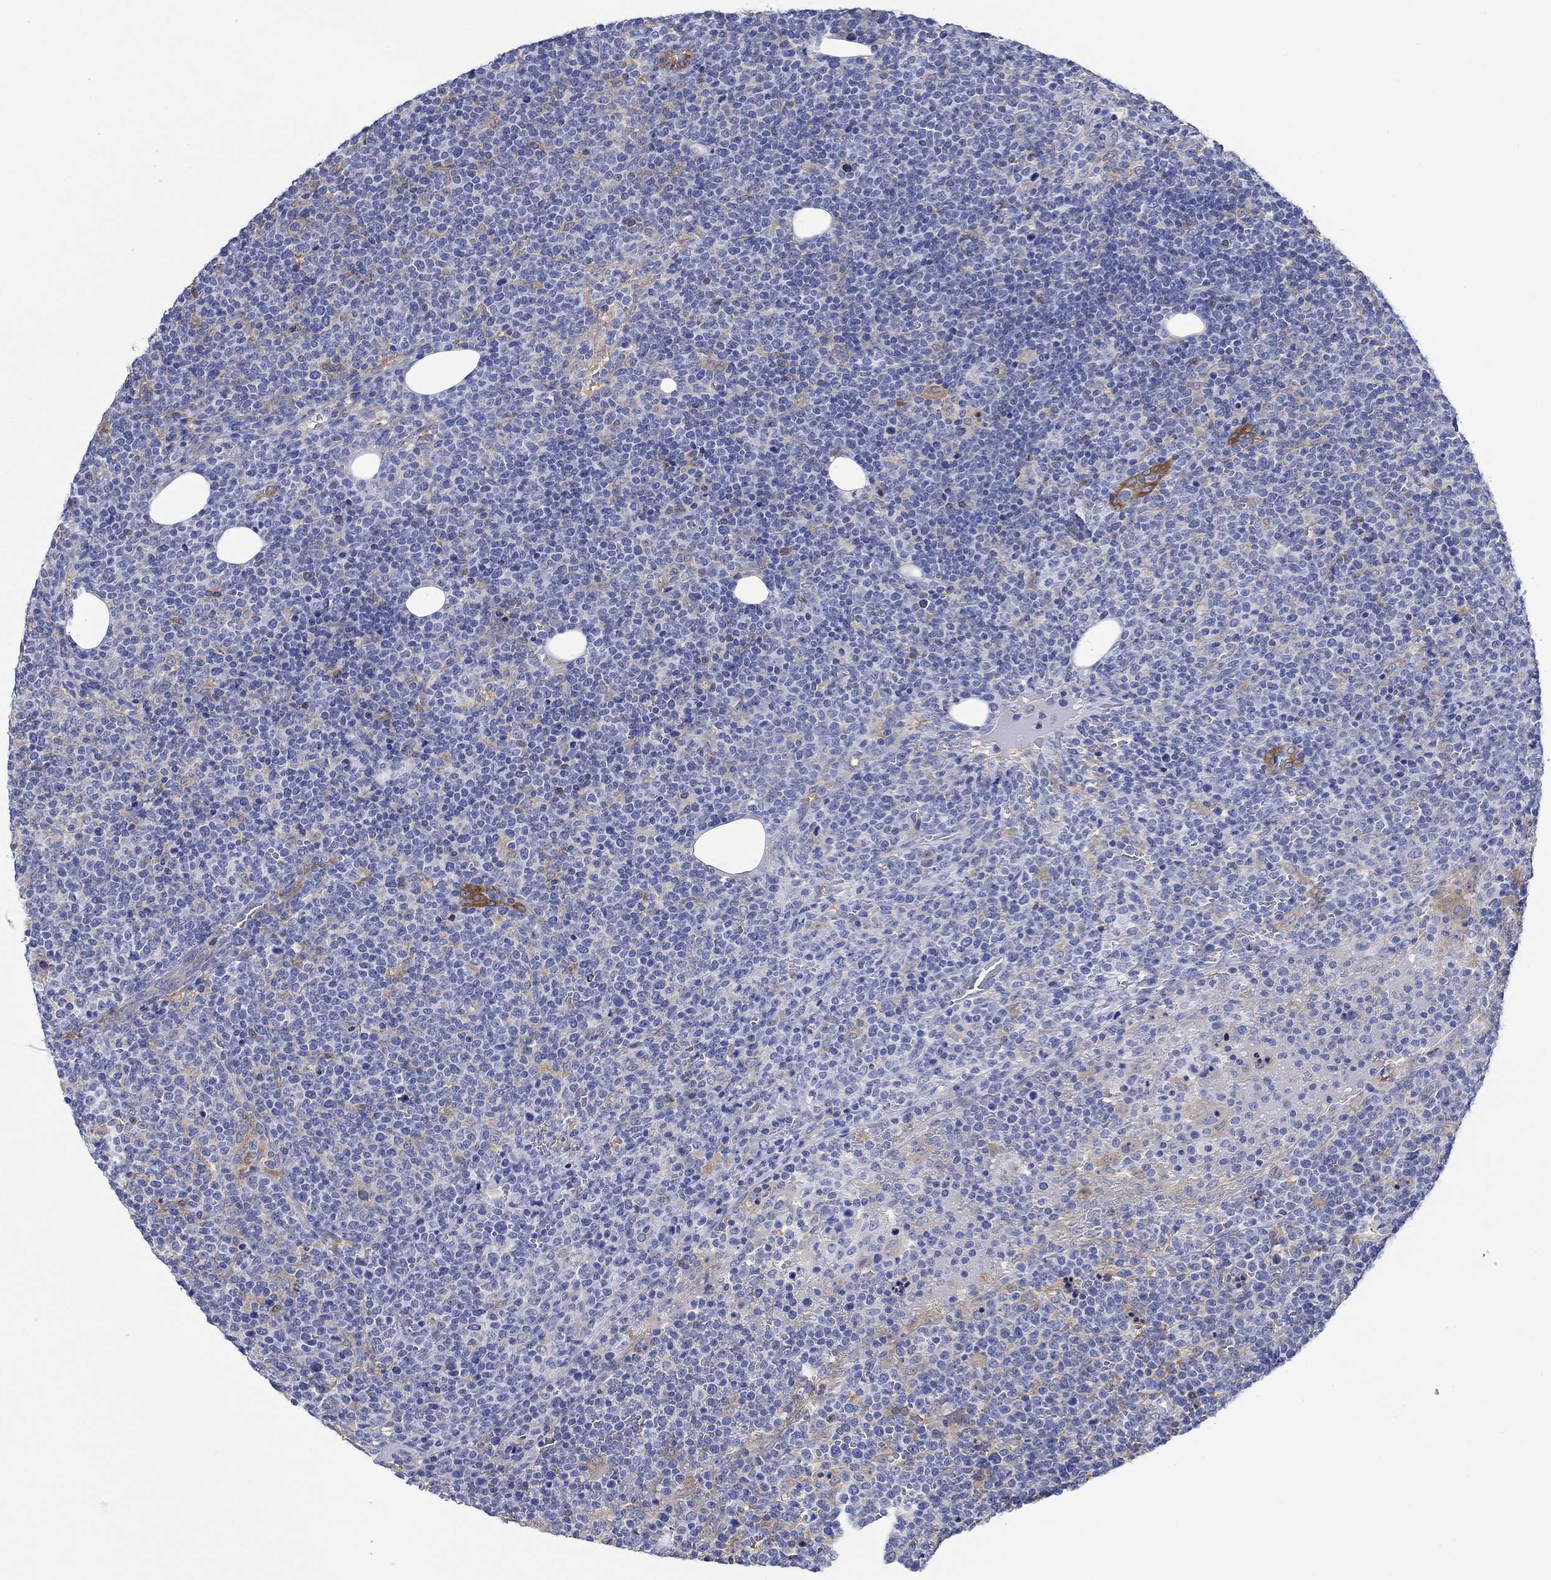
{"staining": {"intensity": "weak", "quantity": "25%-75%", "location": "cytoplasmic/membranous"}, "tissue": "lymphoma", "cell_type": "Tumor cells", "image_type": "cancer", "snomed": [{"axis": "morphology", "description": "Malignant lymphoma, non-Hodgkin's type, High grade"}, {"axis": "topography", "description": "Lymph node"}], "caption": "This is an image of immunohistochemistry (IHC) staining of malignant lymphoma, non-Hodgkin's type (high-grade), which shows weak positivity in the cytoplasmic/membranous of tumor cells.", "gene": "TRIM16", "patient": {"sex": "male", "age": 61}}